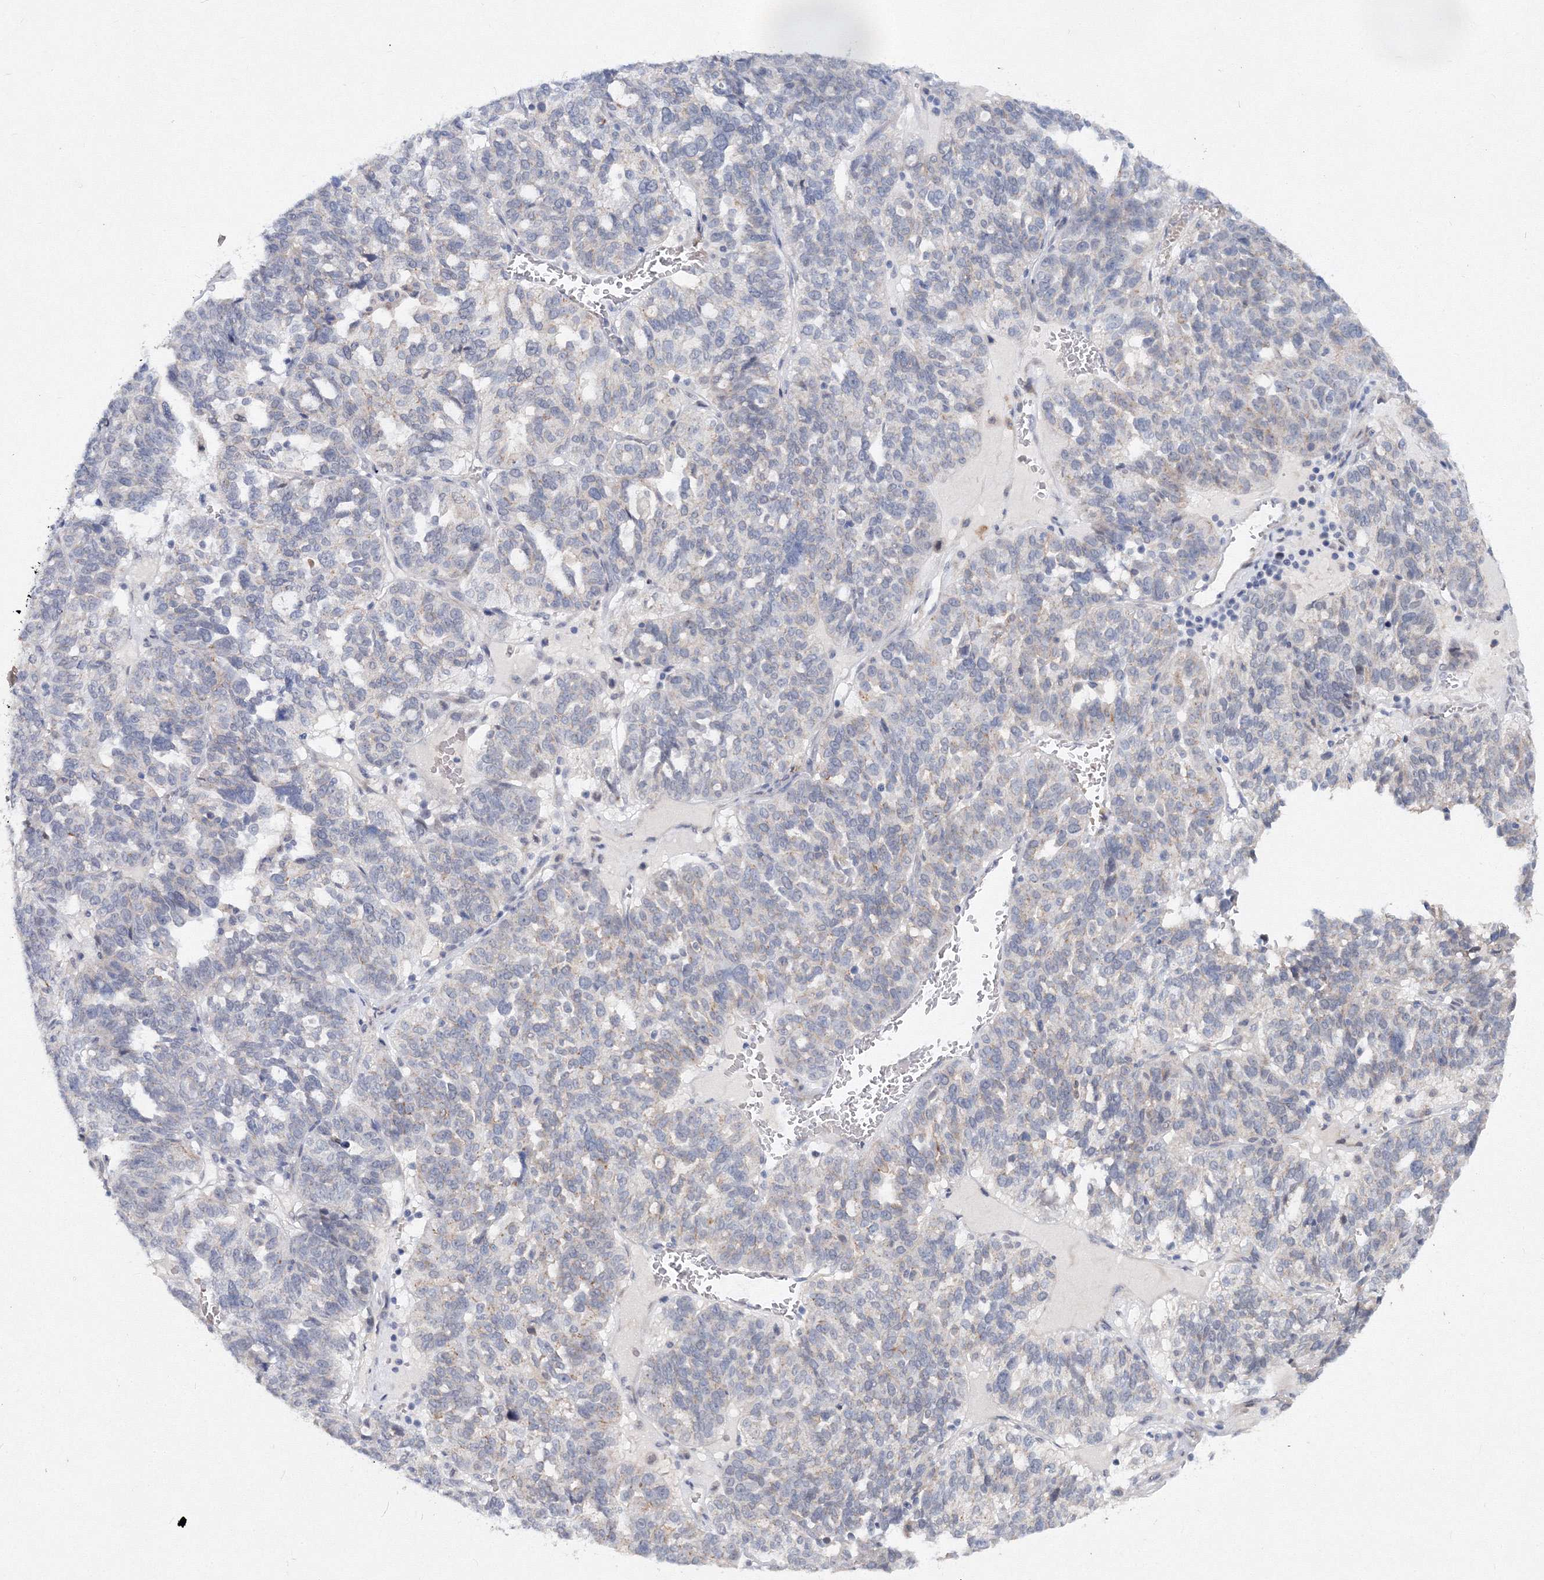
{"staining": {"intensity": "negative", "quantity": "none", "location": "none"}, "tissue": "ovarian cancer", "cell_type": "Tumor cells", "image_type": "cancer", "snomed": [{"axis": "morphology", "description": "Cystadenocarcinoma, serous, NOS"}, {"axis": "topography", "description": "Ovary"}], "caption": "Tumor cells show no significant protein positivity in ovarian cancer.", "gene": "C11orf52", "patient": {"sex": "female", "age": 59}}